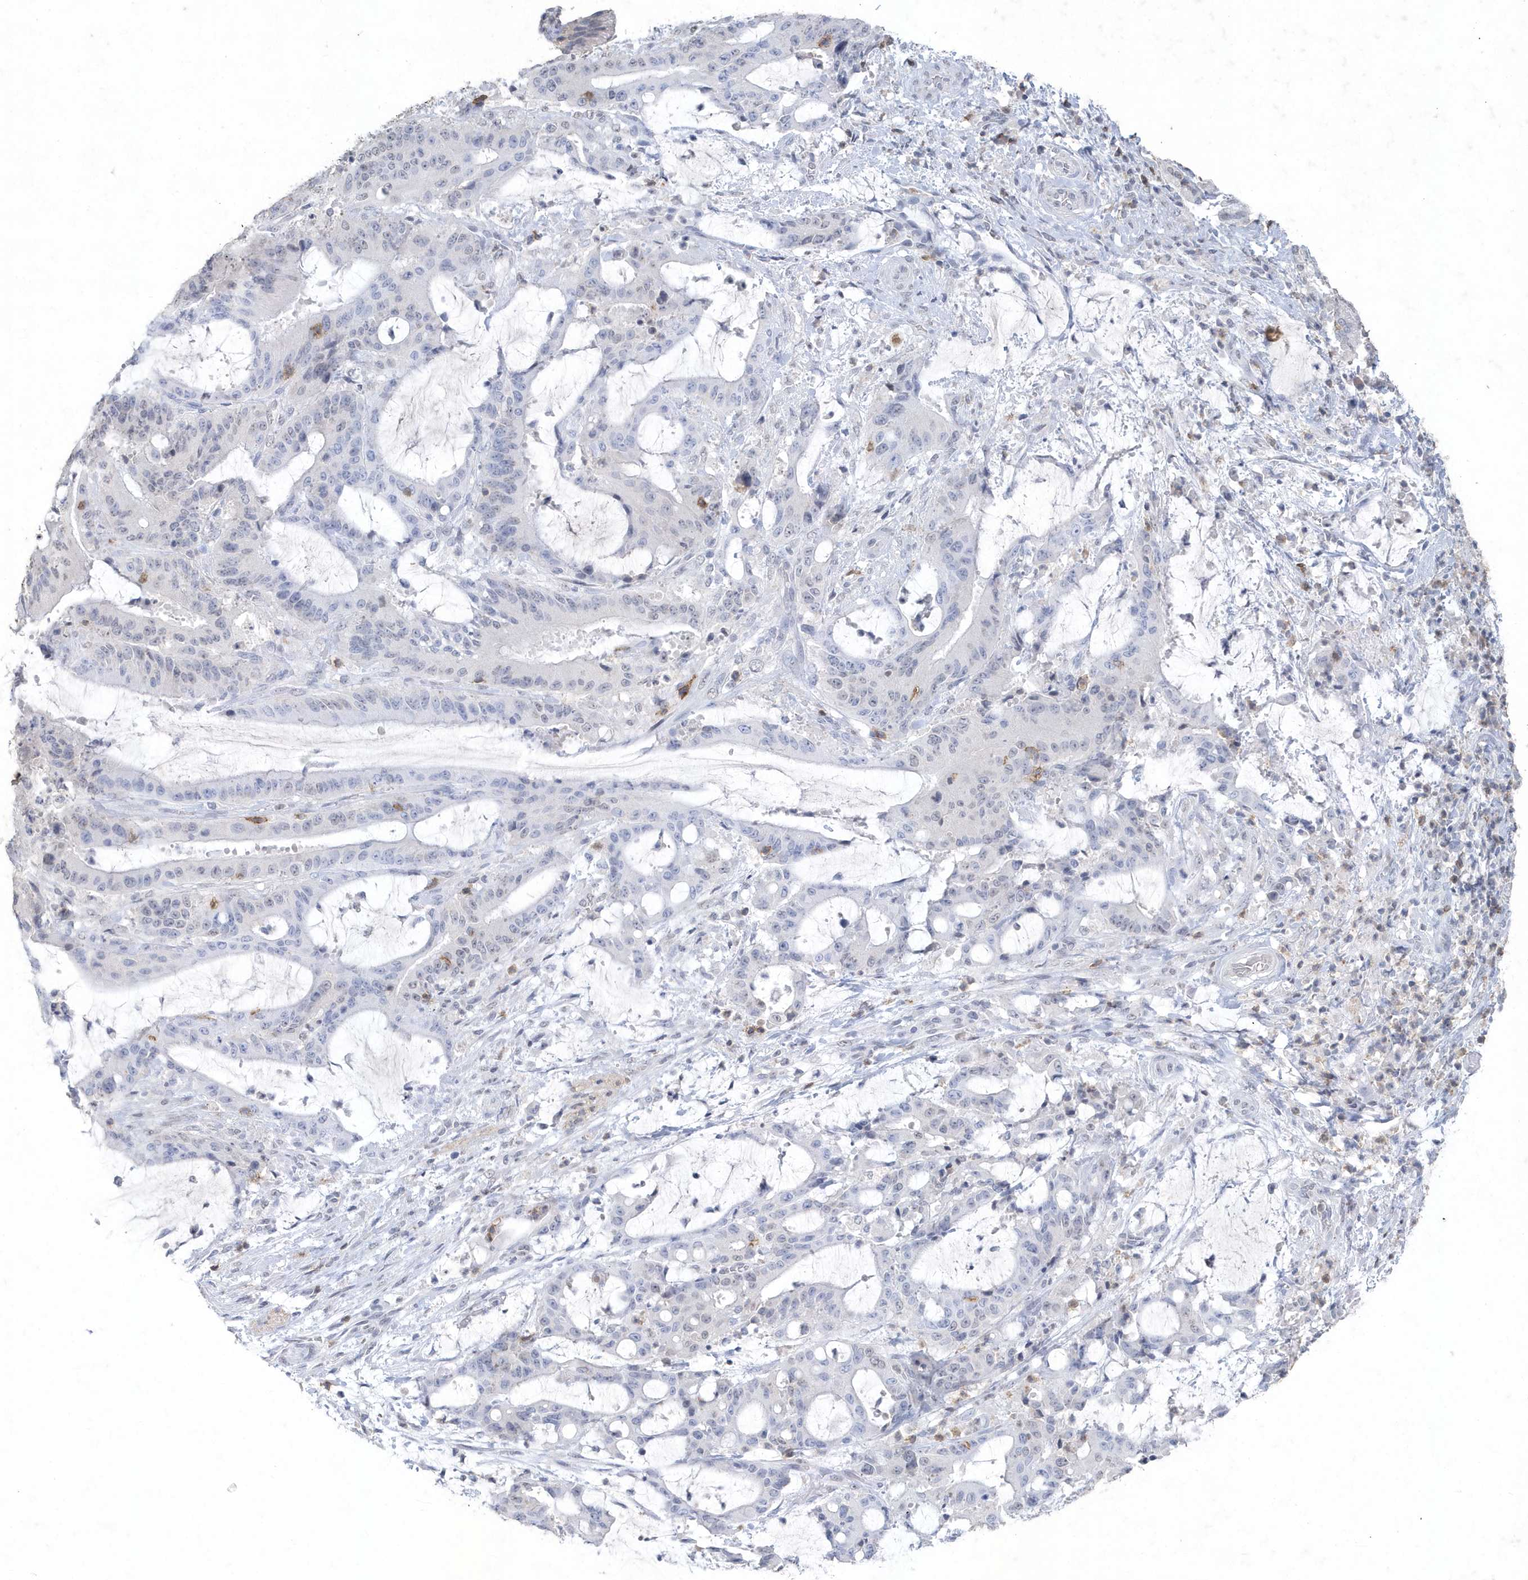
{"staining": {"intensity": "negative", "quantity": "none", "location": "none"}, "tissue": "liver cancer", "cell_type": "Tumor cells", "image_type": "cancer", "snomed": [{"axis": "morphology", "description": "Normal tissue, NOS"}, {"axis": "morphology", "description": "Cholangiocarcinoma"}, {"axis": "topography", "description": "Liver"}, {"axis": "topography", "description": "Peripheral nerve tissue"}], "caption": "DAB (3,3'-diaminobenzidine) immunohistochemical staining of human liver cholangiocarcinoma exhibits no significant positivity in tumor cells.", "gene": "PDCD1", "patient": {"sex": "female", "age": 73}}